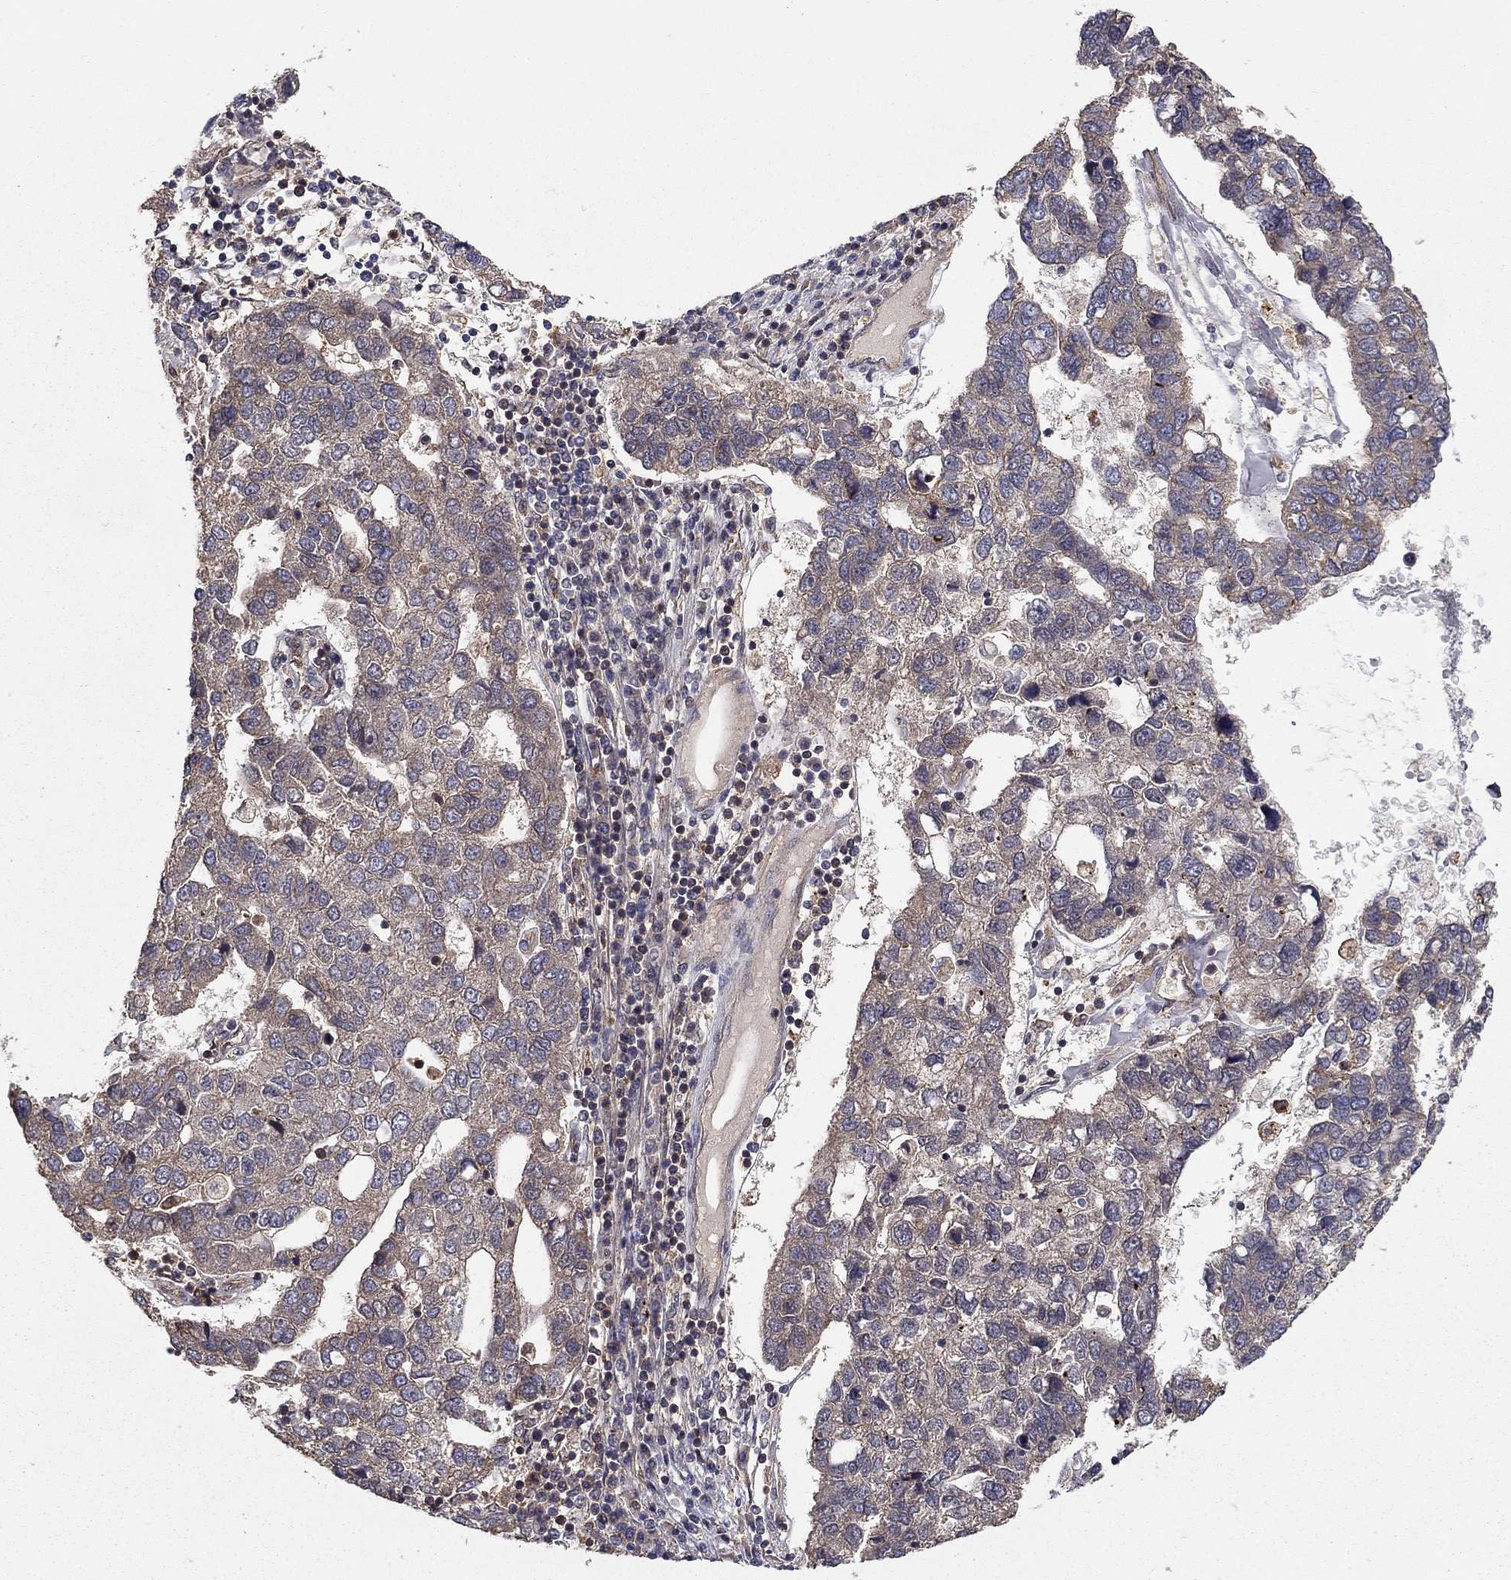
{"staining": {"intensity": "weak", "quantity": "<25%", "location": "cytoplasmic/membranous"}, "tissue": "pancreatic cancer", "cell_type": "Tumor cells", "image_type": "cancer", "snomed": [{"axis": "morphology", "description": "Adenocarcinoma, NOS"}, {"axis": "topography", "description": "Pancreas"}], "caption": "Immunohistochemical staining of human pancreatic adenocarcinoma exhibits no significant positivity in tumor cells. (DAB immunohistochemistry (IHC) with hematoxylin counter stain).", "gene": "BMERB1", "patient": {"sex": "female", "age": 61}}